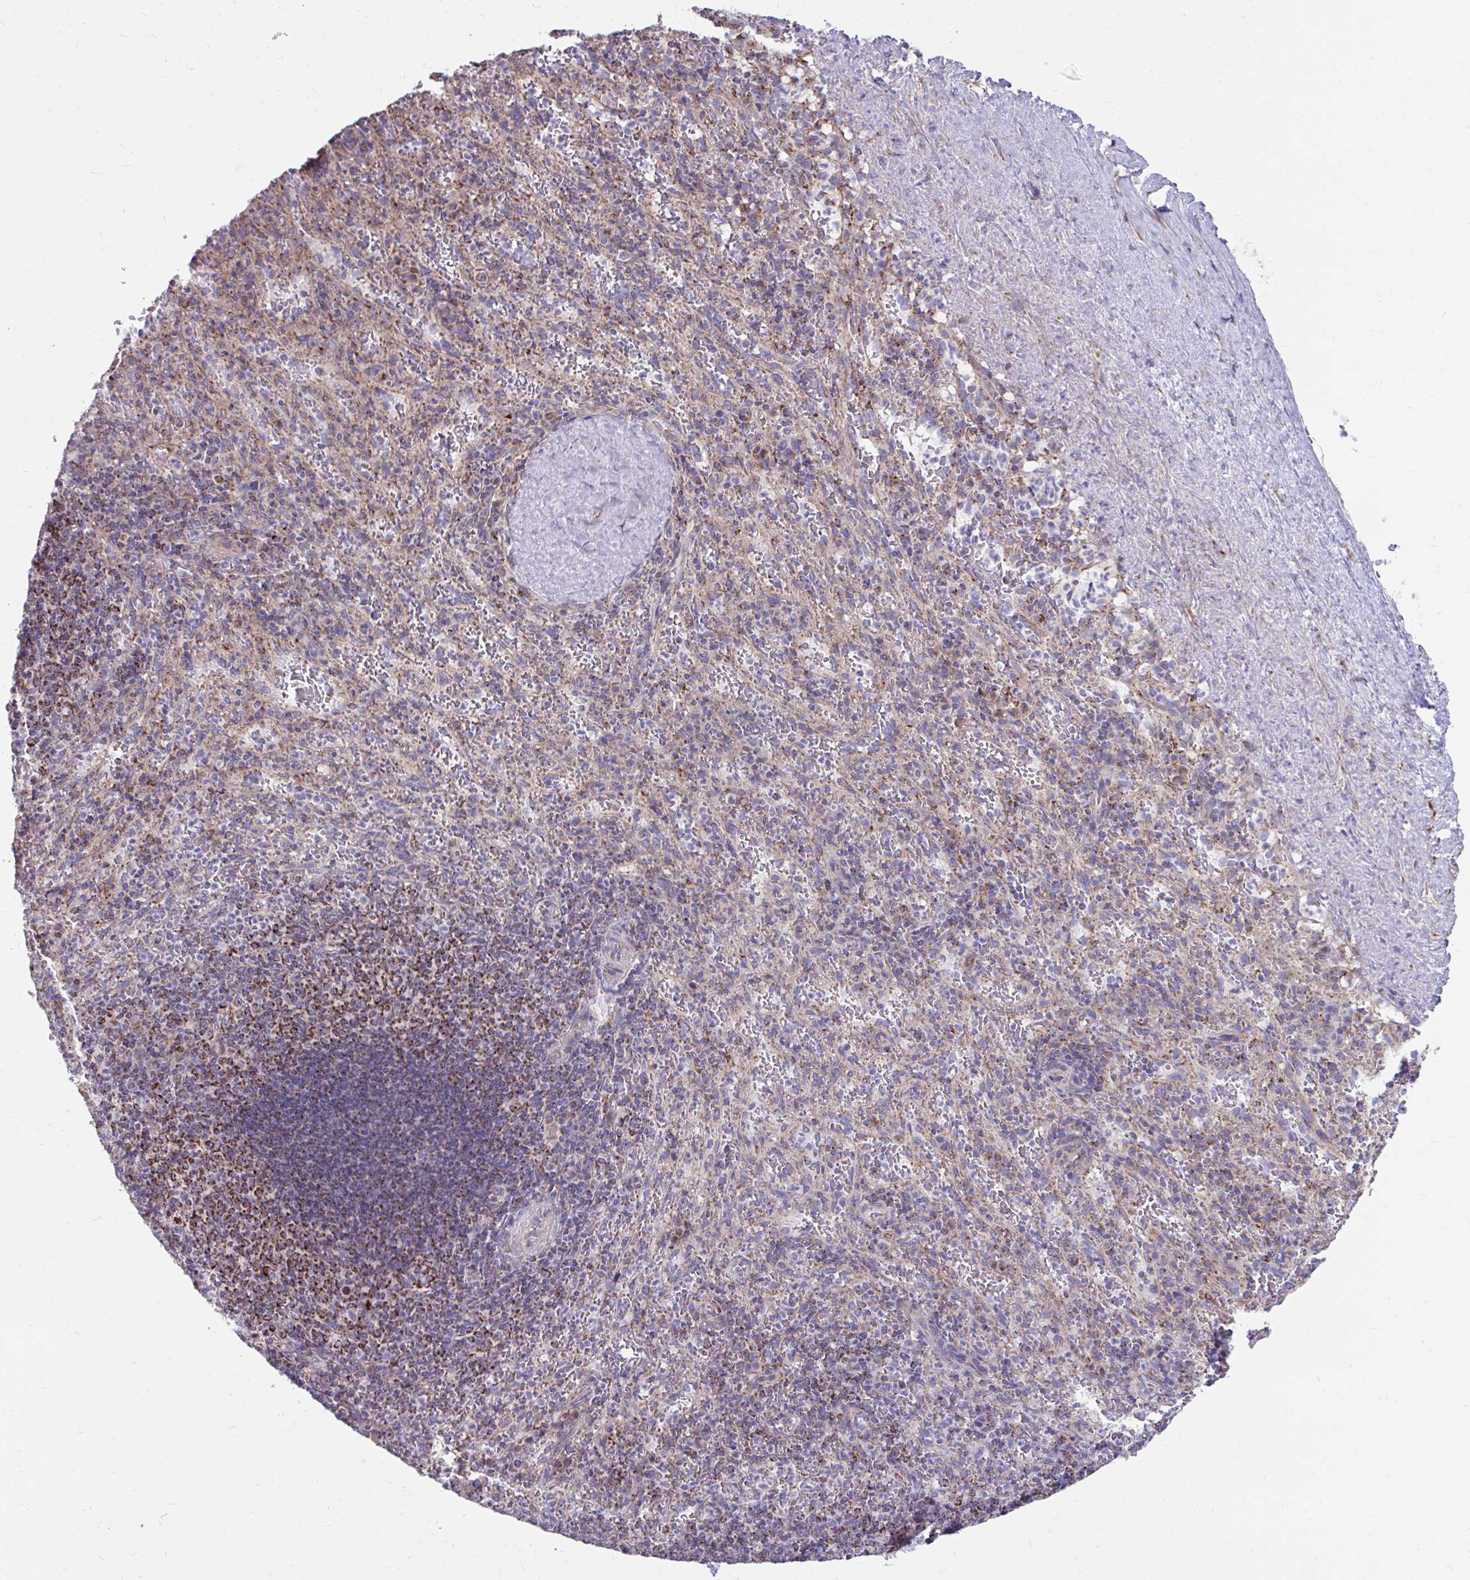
{"staining": {"intensity": "weak", "quantity": "<25%", "location": "cytoplasmic/membranous"}, "tissue": "spleen", "cell_type": "Cells in red pulp", "image_type": "normal", "snomed": [{"axis": "morphology", "description": "Normal tissue, NOS"}, {"axis": "topography", "description": "Spleen"}], "caption": "The IHC micrograph has no significant positivity in cells in red pulp of spleen. Brightfield microscopy of immunohistochemistry stained with DAB (brown) and hematoxylin (blue), captured at high magnification.", "gene": "LINGO4", "patient": {"sex": "male", "age": 57}}